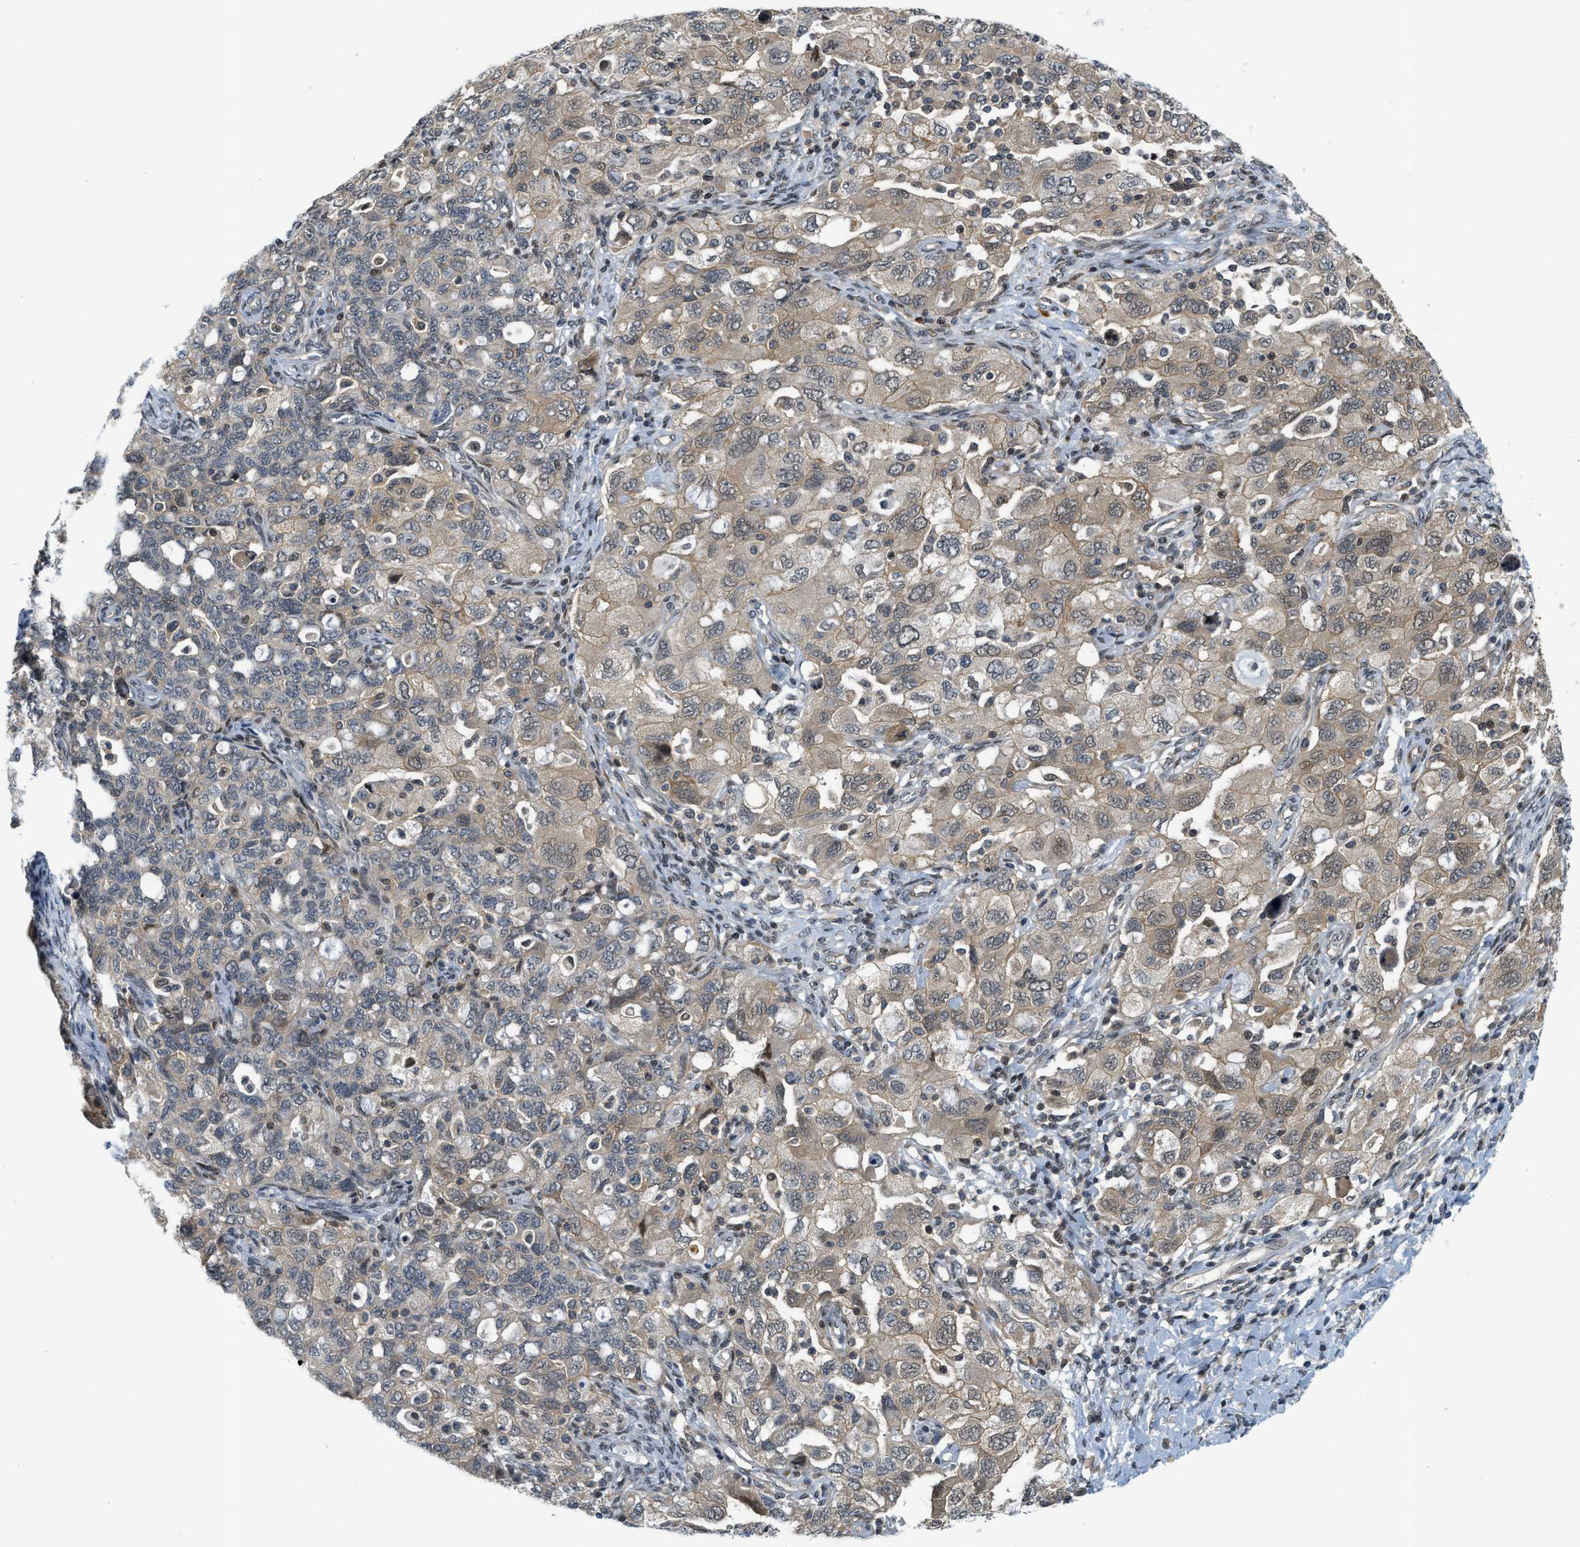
{"staining": {"intensity": "weak", "quantity": "25%-75%", "location": "cytoplasmic/membranous"}, "tissue": "ovarian cancer", "cell_type": "Tumor cells", "image_type": "cancer", "snomed": [{"axis": "morphology", "description": "Carcinoma, NOS"}, {"axis": "morphology", "description": "Cystadenocarcinoma, serous, NOS"}, {"axis": "topography", "description": "Ovary"}], "caption": "Weak cytoplasmic/membranous protein staining is identified in approximately 25%-75% of tumor cells in ovarian cancer (serous cystadenocarcinoma). Nuclei are stained in blue.", "gene": "KMT2A", "patient": {"sex": "female", "age": 69}}